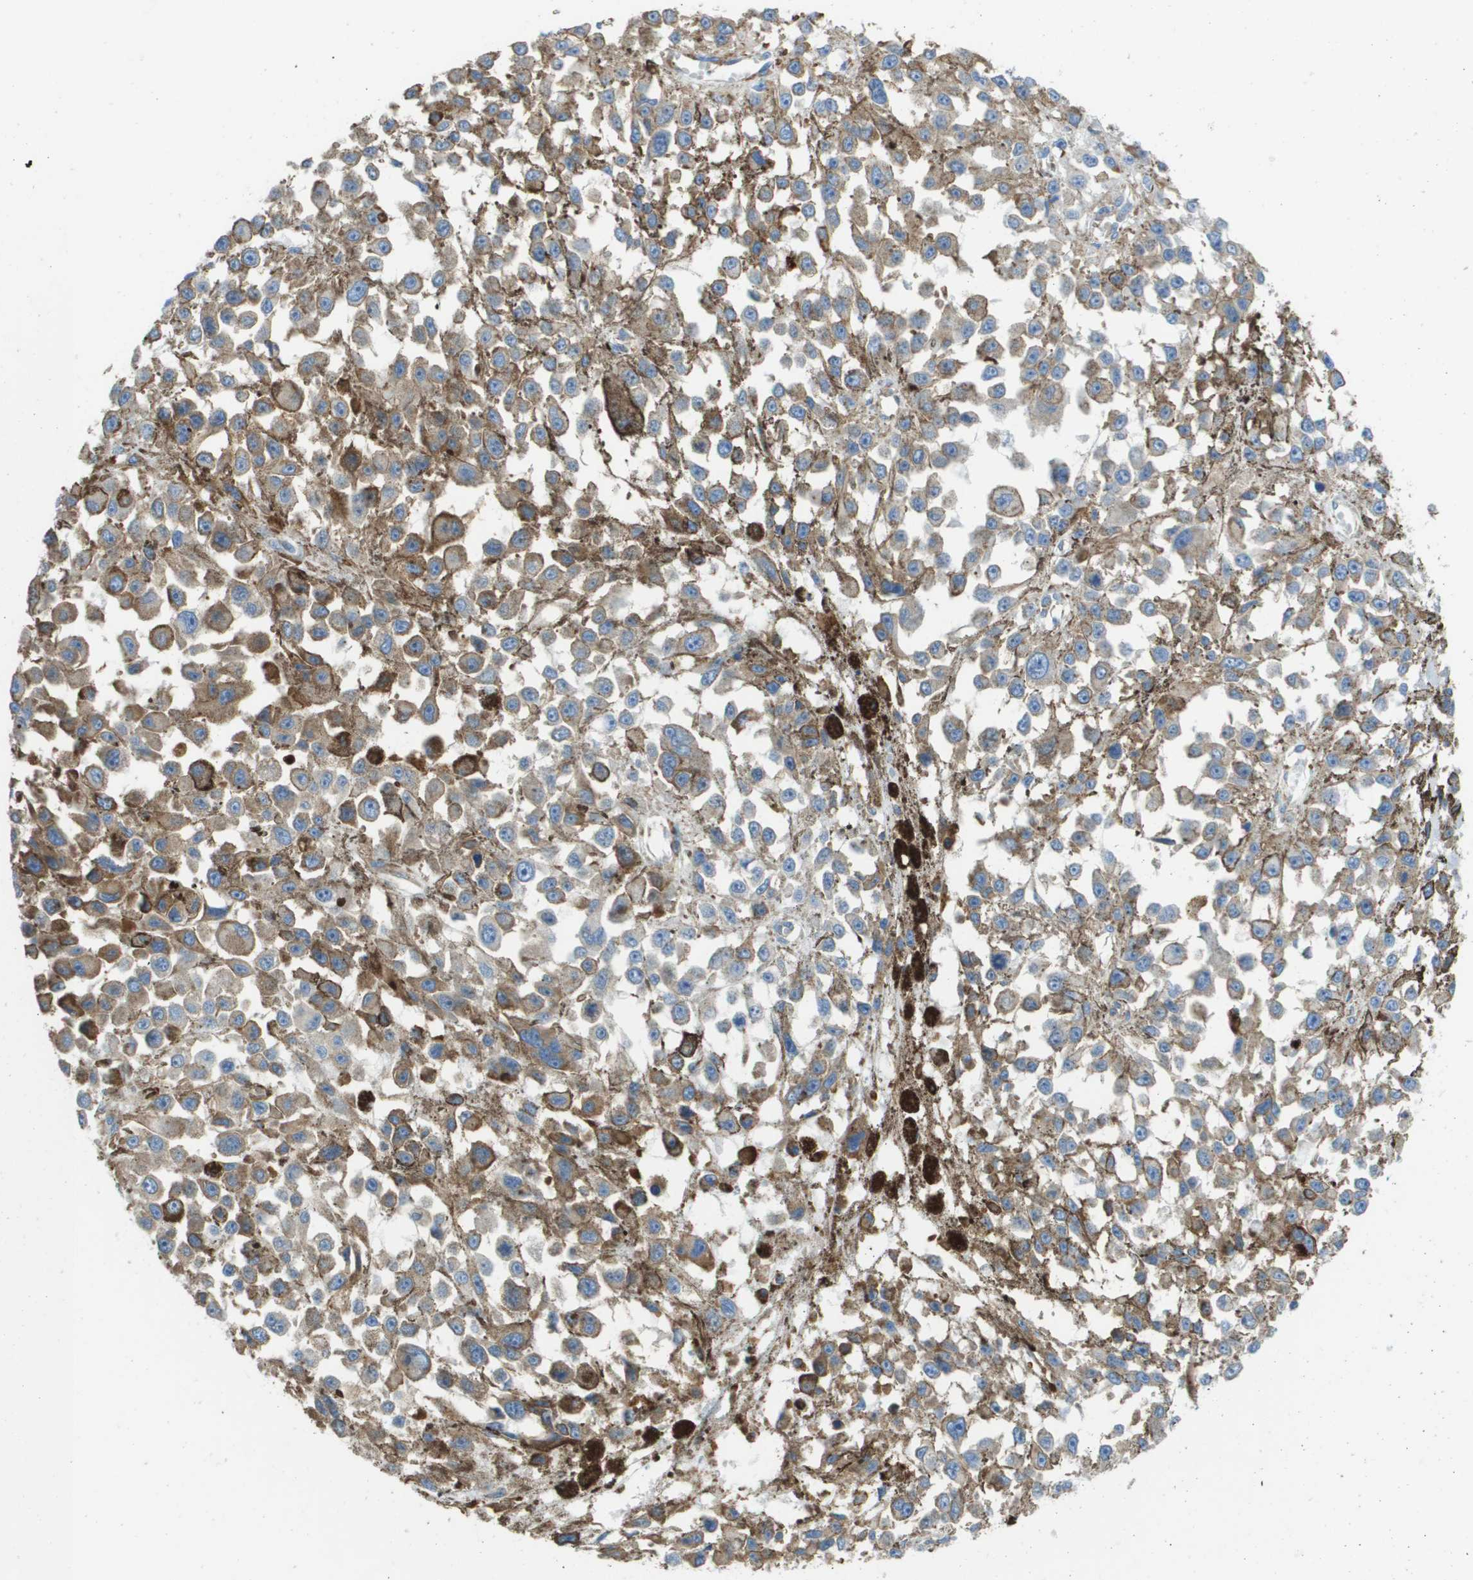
{"staining": {"intensity": "negative", "quantity": "none", "location": "none"}, "tissue": "melanoma", "cell_type": "Tumor cells", "image_type": "cancer", "snomed": [{"axis": "morphology", "description": "Malignant melanoma, Metastatic site"}, {"axis": "topography", "description": "Lymph node"}], "caption": "This is an immunohistochemistry photomicrograph of human melanoma. There is no staining in tumor cells.", "gene": "SDR42E1", "patient": {"sex": "male", "age": 59}}